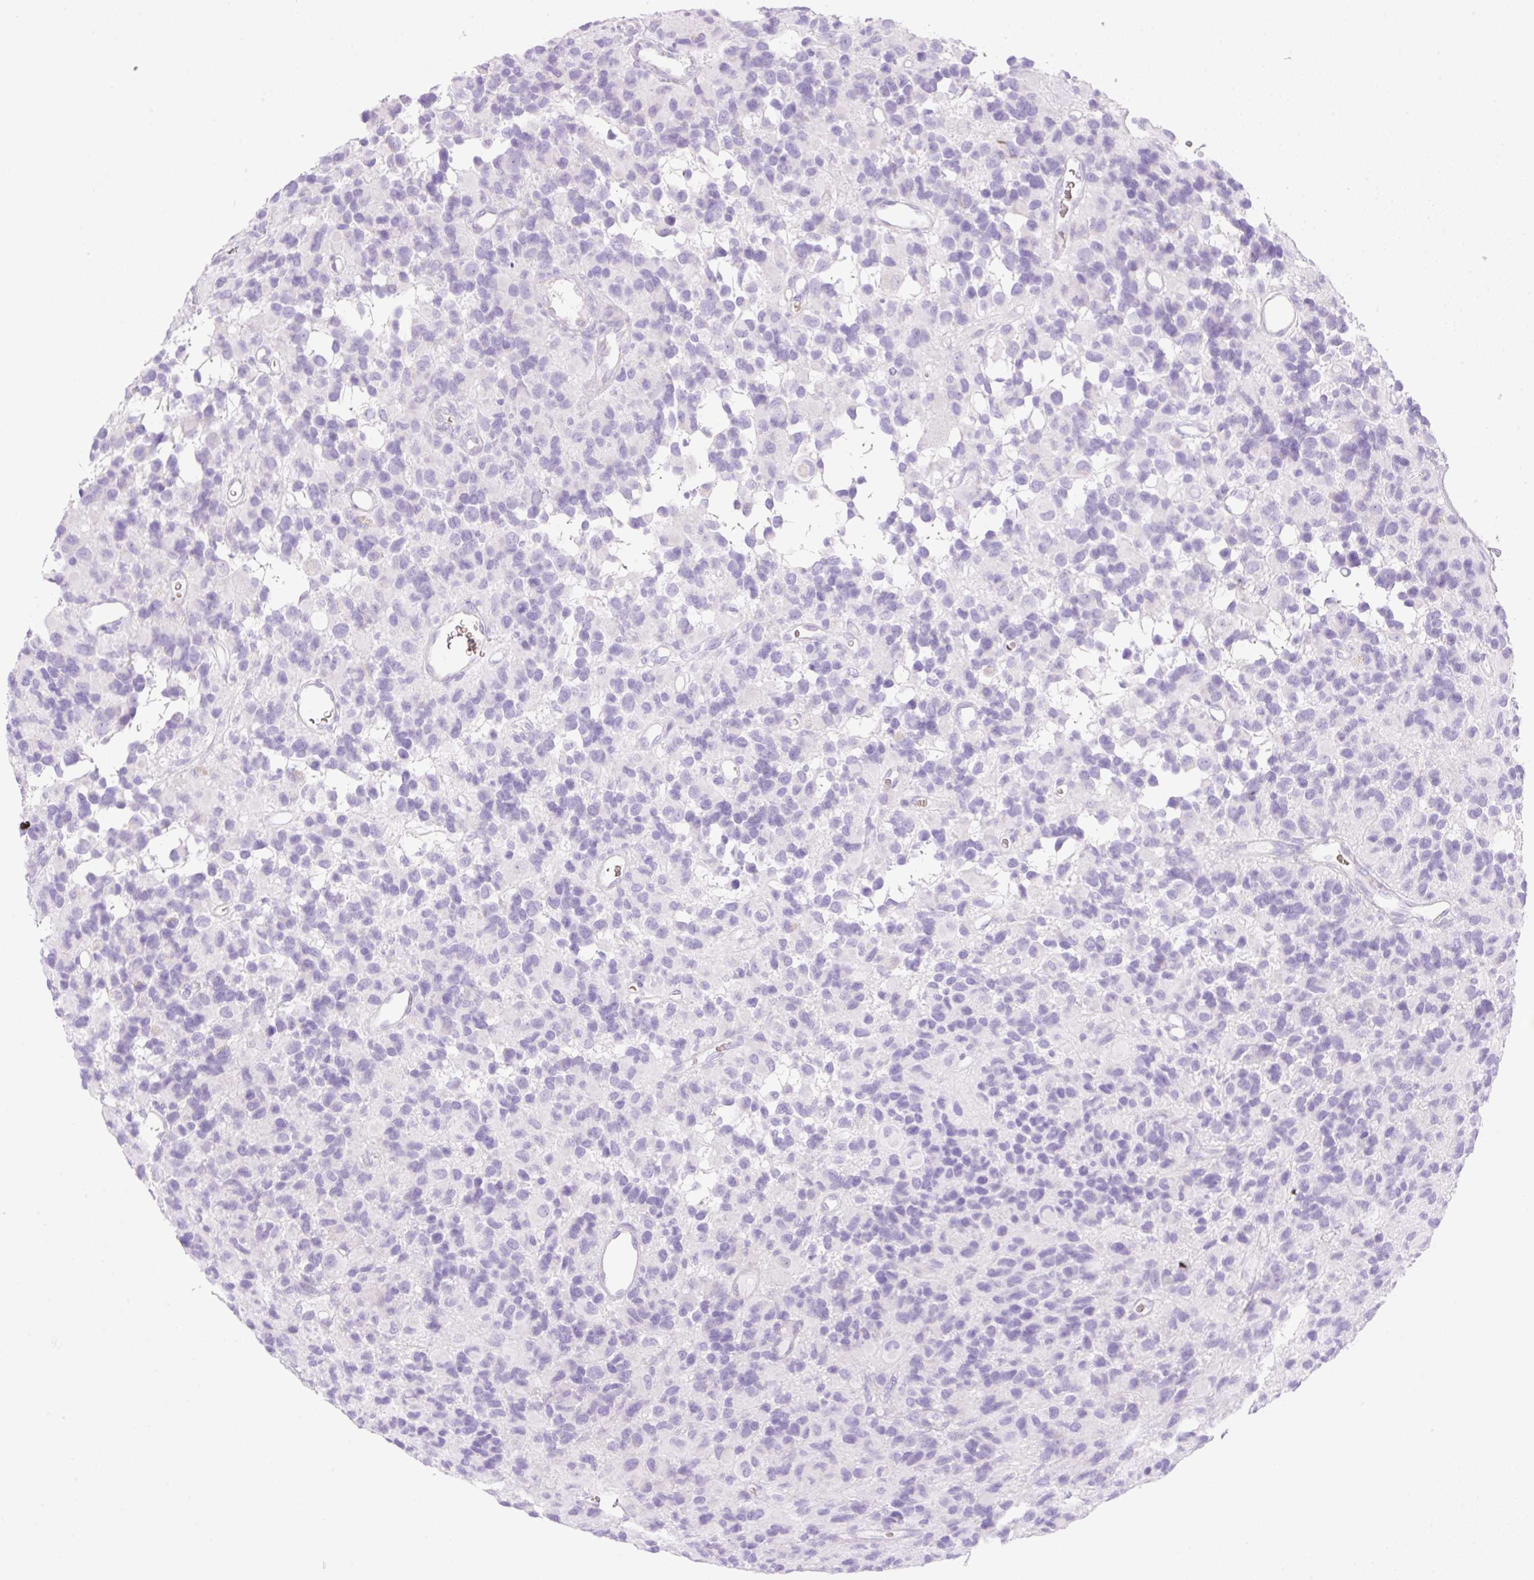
{"staining": {"intensity": "negative", "quantity": "none", "location": "none"}, "tissue": "glioma", "cell_type": "Tumor cells", "image_type": "cancer", "snomed": [{"axis": "morphology", "description": "Glioma, malignant, High grade"}, {"axis": "topography", "description": "Brain"}], "caption": "This is an immunohistochemistry (IHC) image of human glioma. There is no expression in tumor cells.", "gene": "CDX1", "patient": {"sex": "male", "age": 77}}